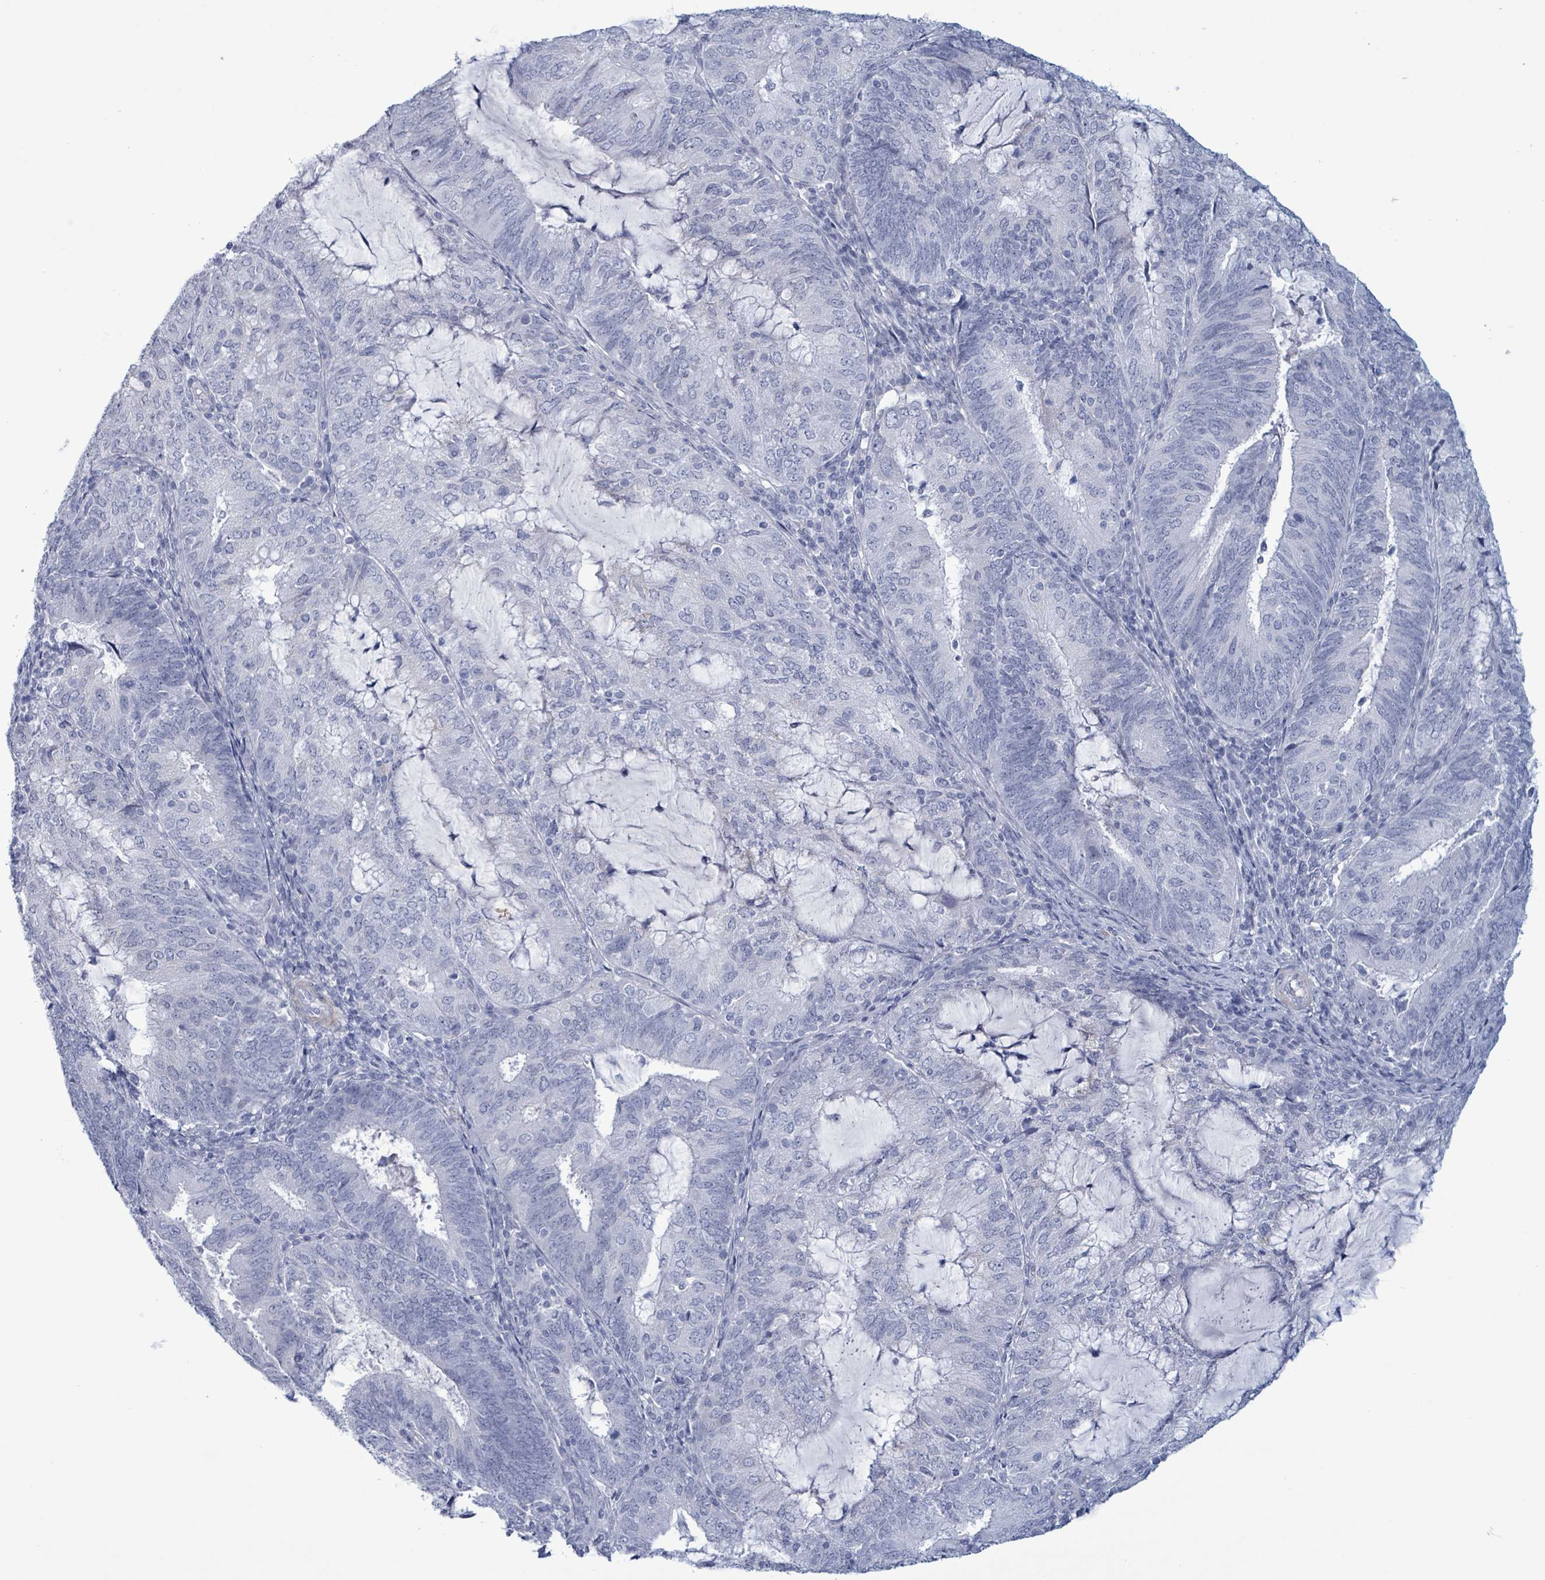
{"staining": {"intensity": "negative", "quantity": "none", "location": "none"}, "tissue": "endometrial cancer", "cell_type": "Tumor cells", "image_type": "cancer", "snomed": [{"axis": "morphology", "description": "Adenocarcinoma, NOS"}, {"axis": "topography", "description": "Endometrium"}], "caption": "A high-resolution histopathology image shows immunohistochemistry (IHC) staining of endometrial cancer, which shows no significant expression in tumor cells.", "gene": "ZNF771", "patient": {"sex": "female", "age": 81}}